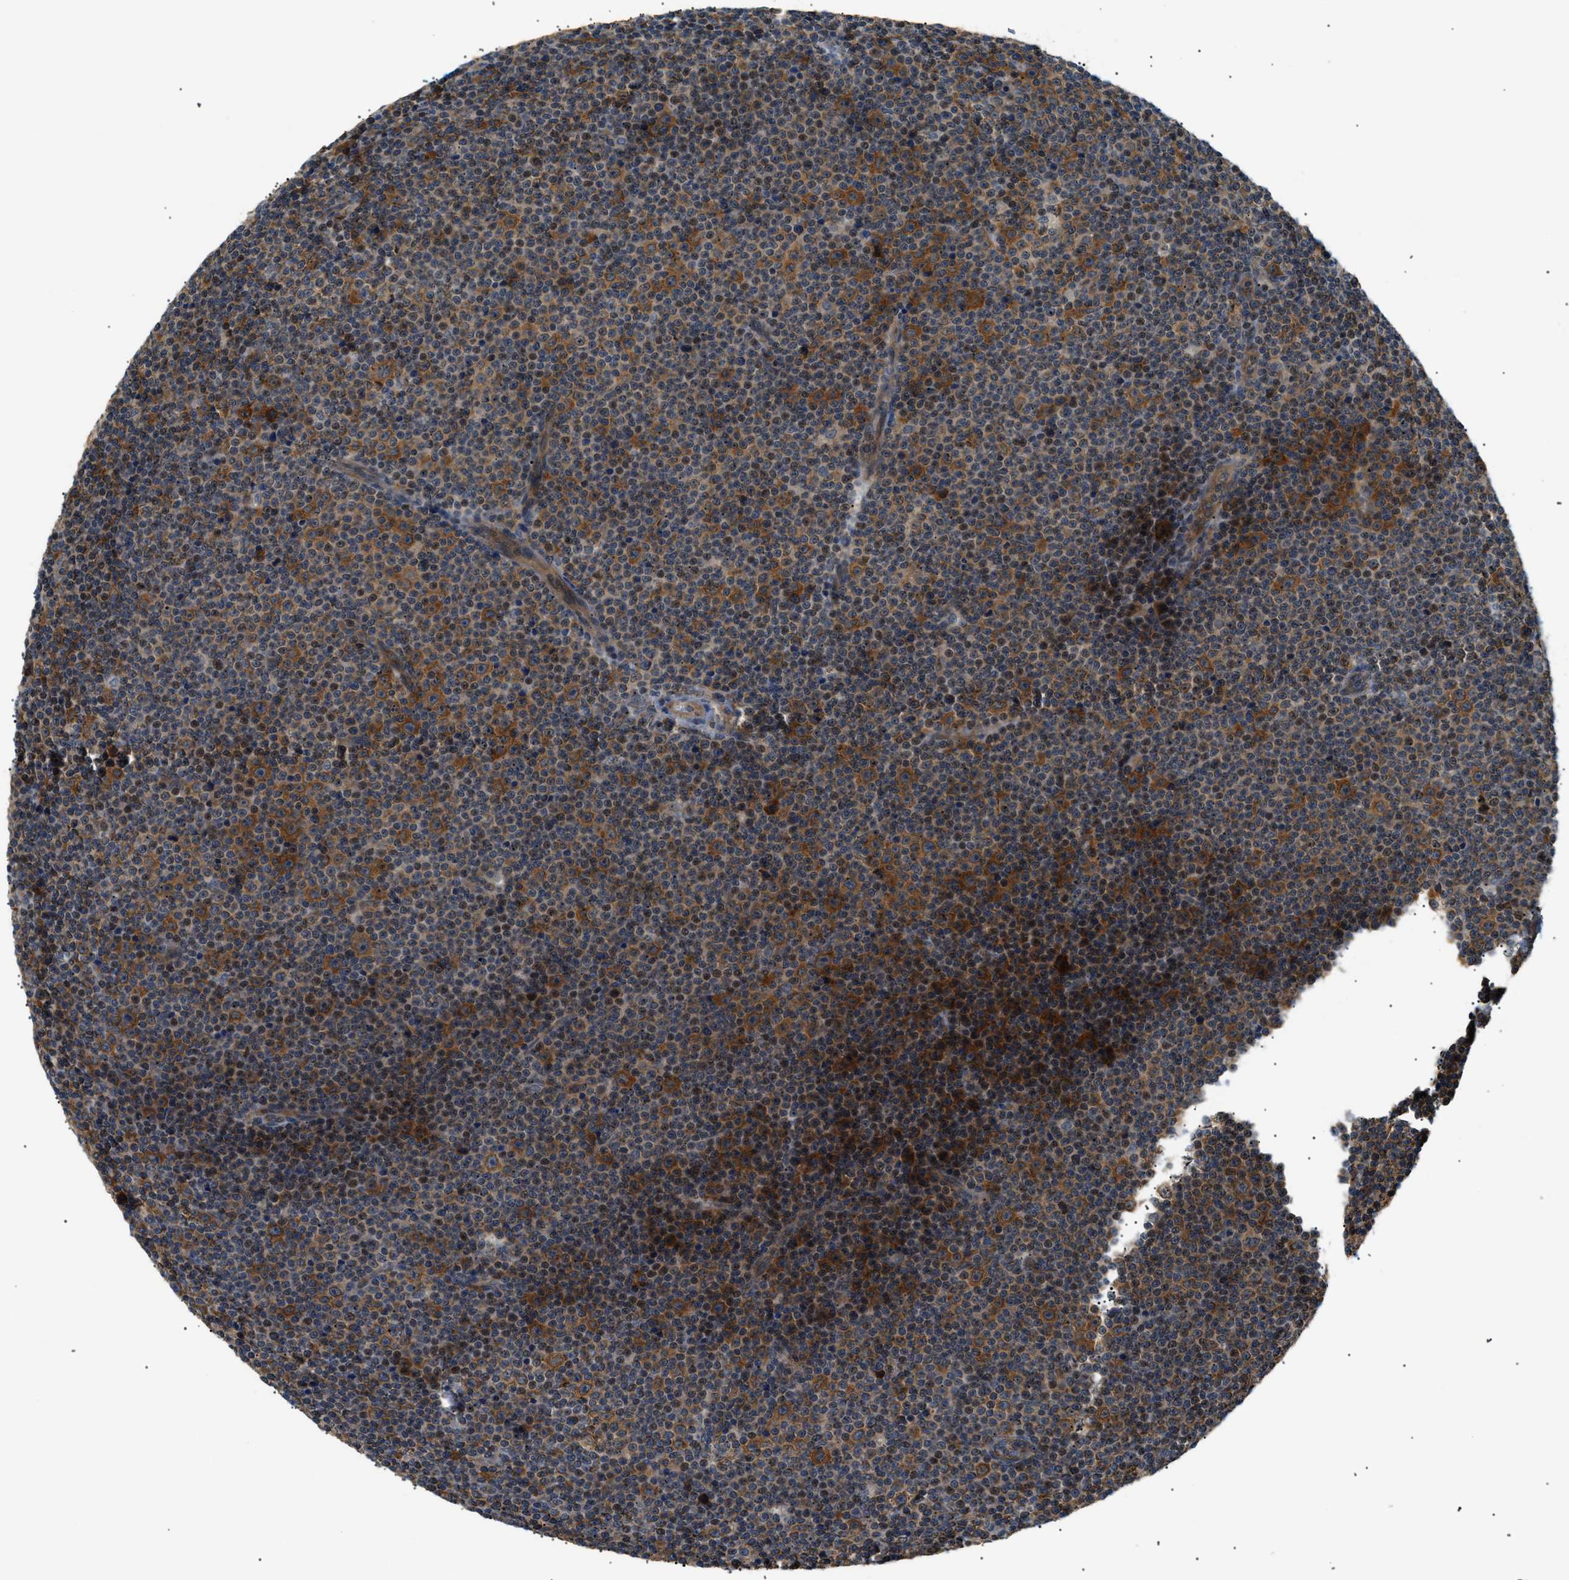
{"staining": {"intensity": "moderate", "quantity": "25%-75%", "location": "cytoplasmic/membranous,nuclear"}, "tissue": "lymphoma", "cell_type": "Tumor cells", "image_type": "cancer", "snomed": [{"axis": "morphology", "description": "Malignant lymphoma, non-Hodgkin's type, Low grade"}, {"axis": "topography", "description": "Lymph node"}], "caption": "Brown immunohistochemical staining in malignant lymphoma, non-Hodgkin's type (low-grade) displays moderate cytoplasmic/membranous and nuclear expression in approximately 25%-75% of tumor cells.", "gene": "SRPK1", "patient": {"sex": "female", "age": 67}}